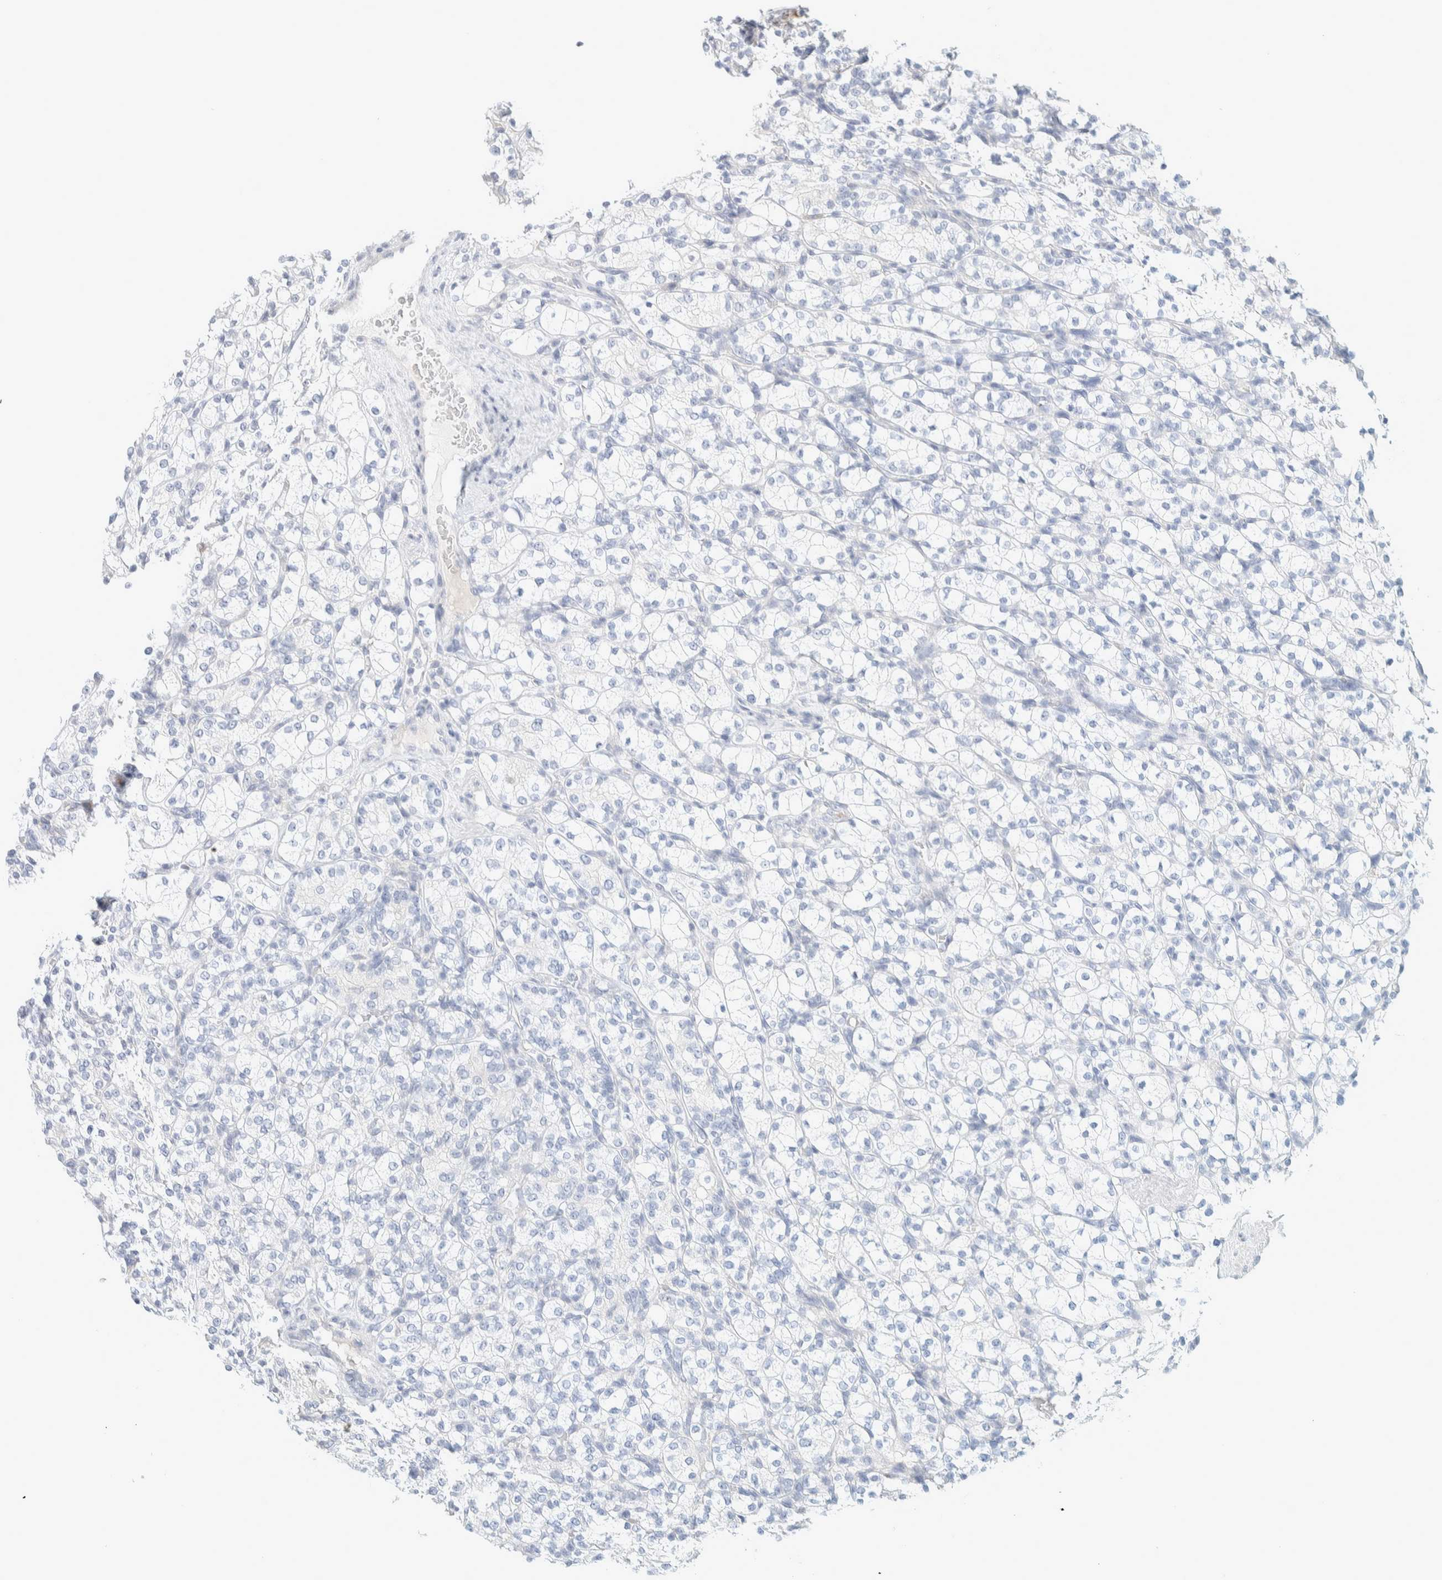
{"staining": {"intensity": "negative", "quantity": "none", "location": "none"}, "tissue": "renal cancer", "cell_type": "Tumor cells", "image_type": "cancer", "snomed": [{"axis": "morphology", "description": "Adenocarcinoma, NOS"}, {"axis": "topography", "description": "Kidney"}], "caption": "A photomicrograph of human renal cancer (adenocarcinoma) is negative for staining in tumor cells.", "gene": "ATCAY", "patient": {"sex": "male", "age": 77}}